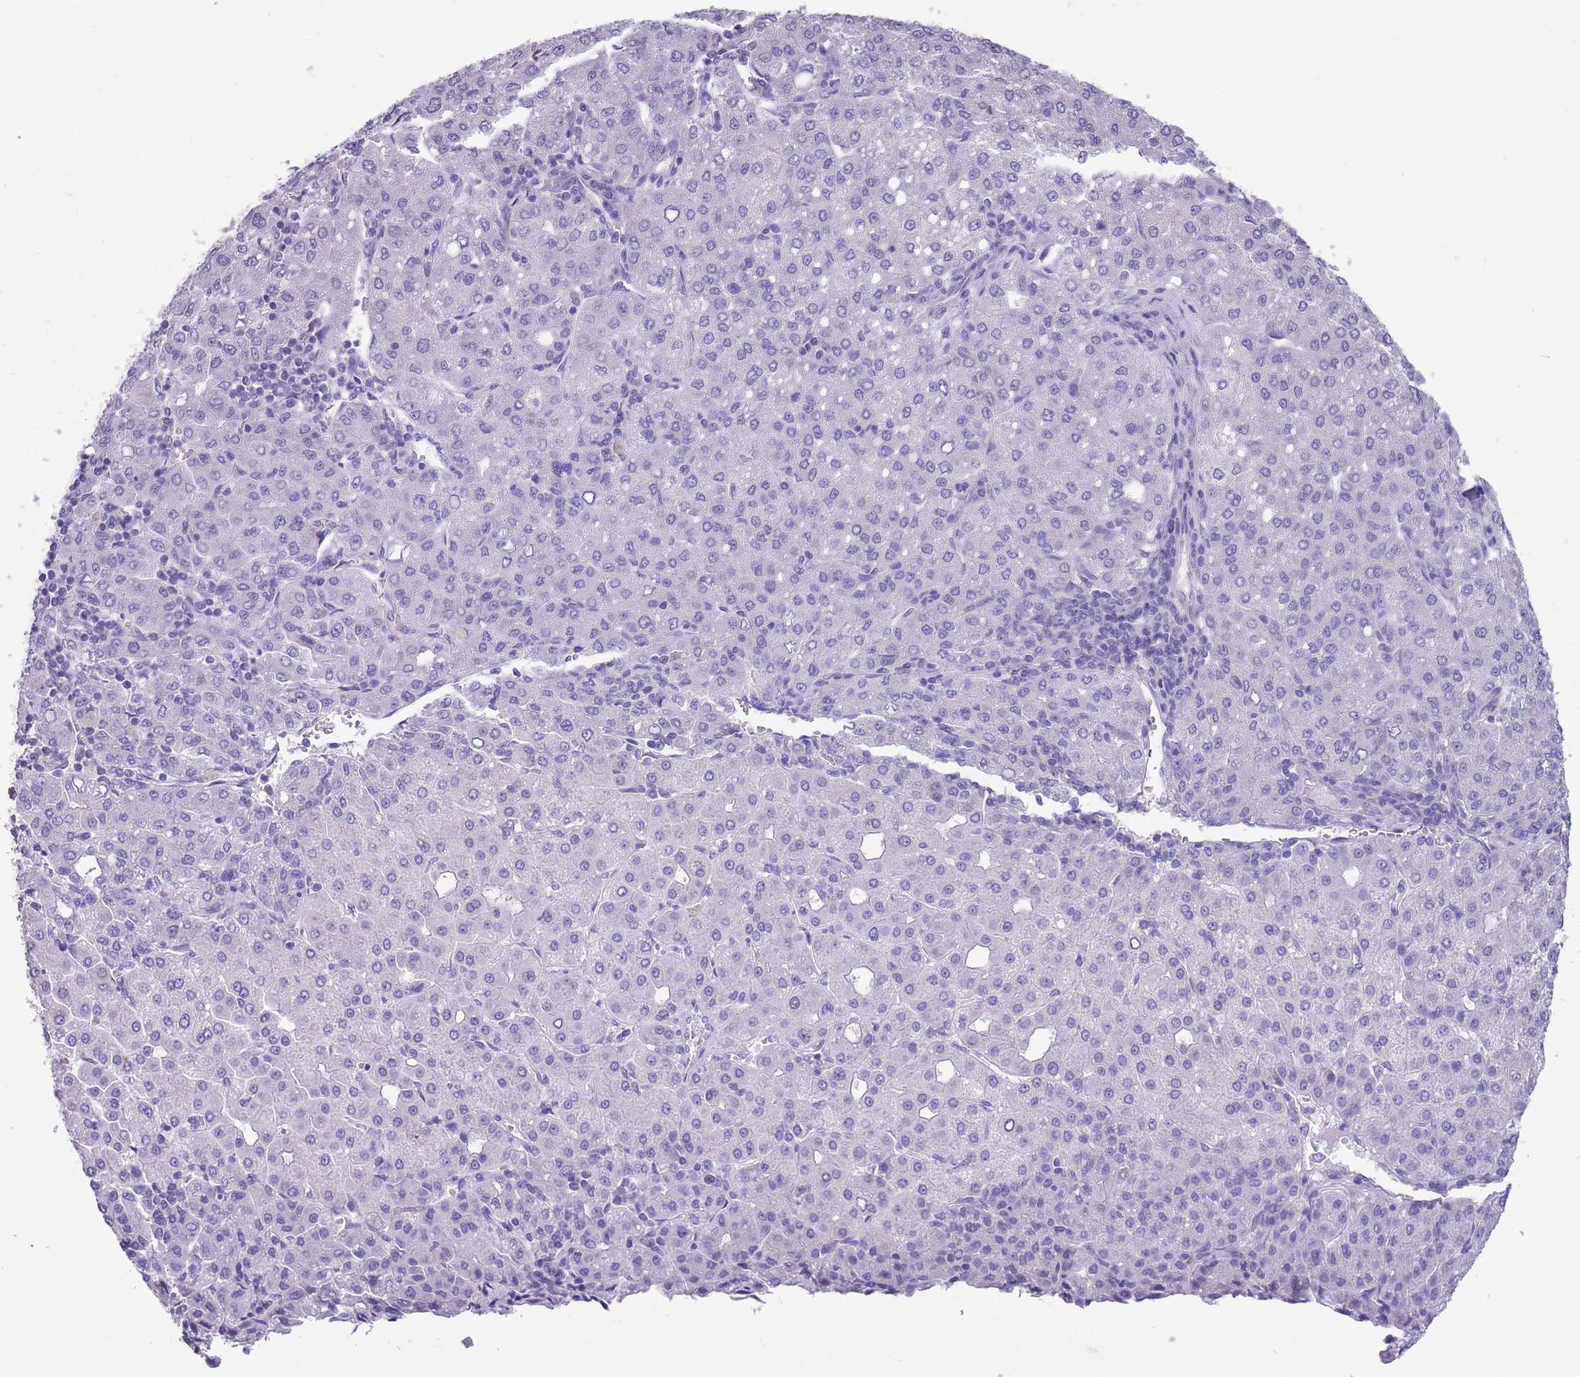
{"staining": {"intensity": "negative", "quantity": "none", "location": "none"}, "tissue": "liver cancer", "cell_type": "Tumor cells", "image_type": "cancer", "snomed": [{"axis": "morphology", "description": "Carcinoma, Hepatocellular, NOS"}, {"axis": "topography", "description": "Liver"}], "caption": "This is an immunohistochemistry photomicrograph of liver cancer. There is no expression in tumor cells.", "gene": "TSGA13", "patient": {"sex": "male", "age": 65}}